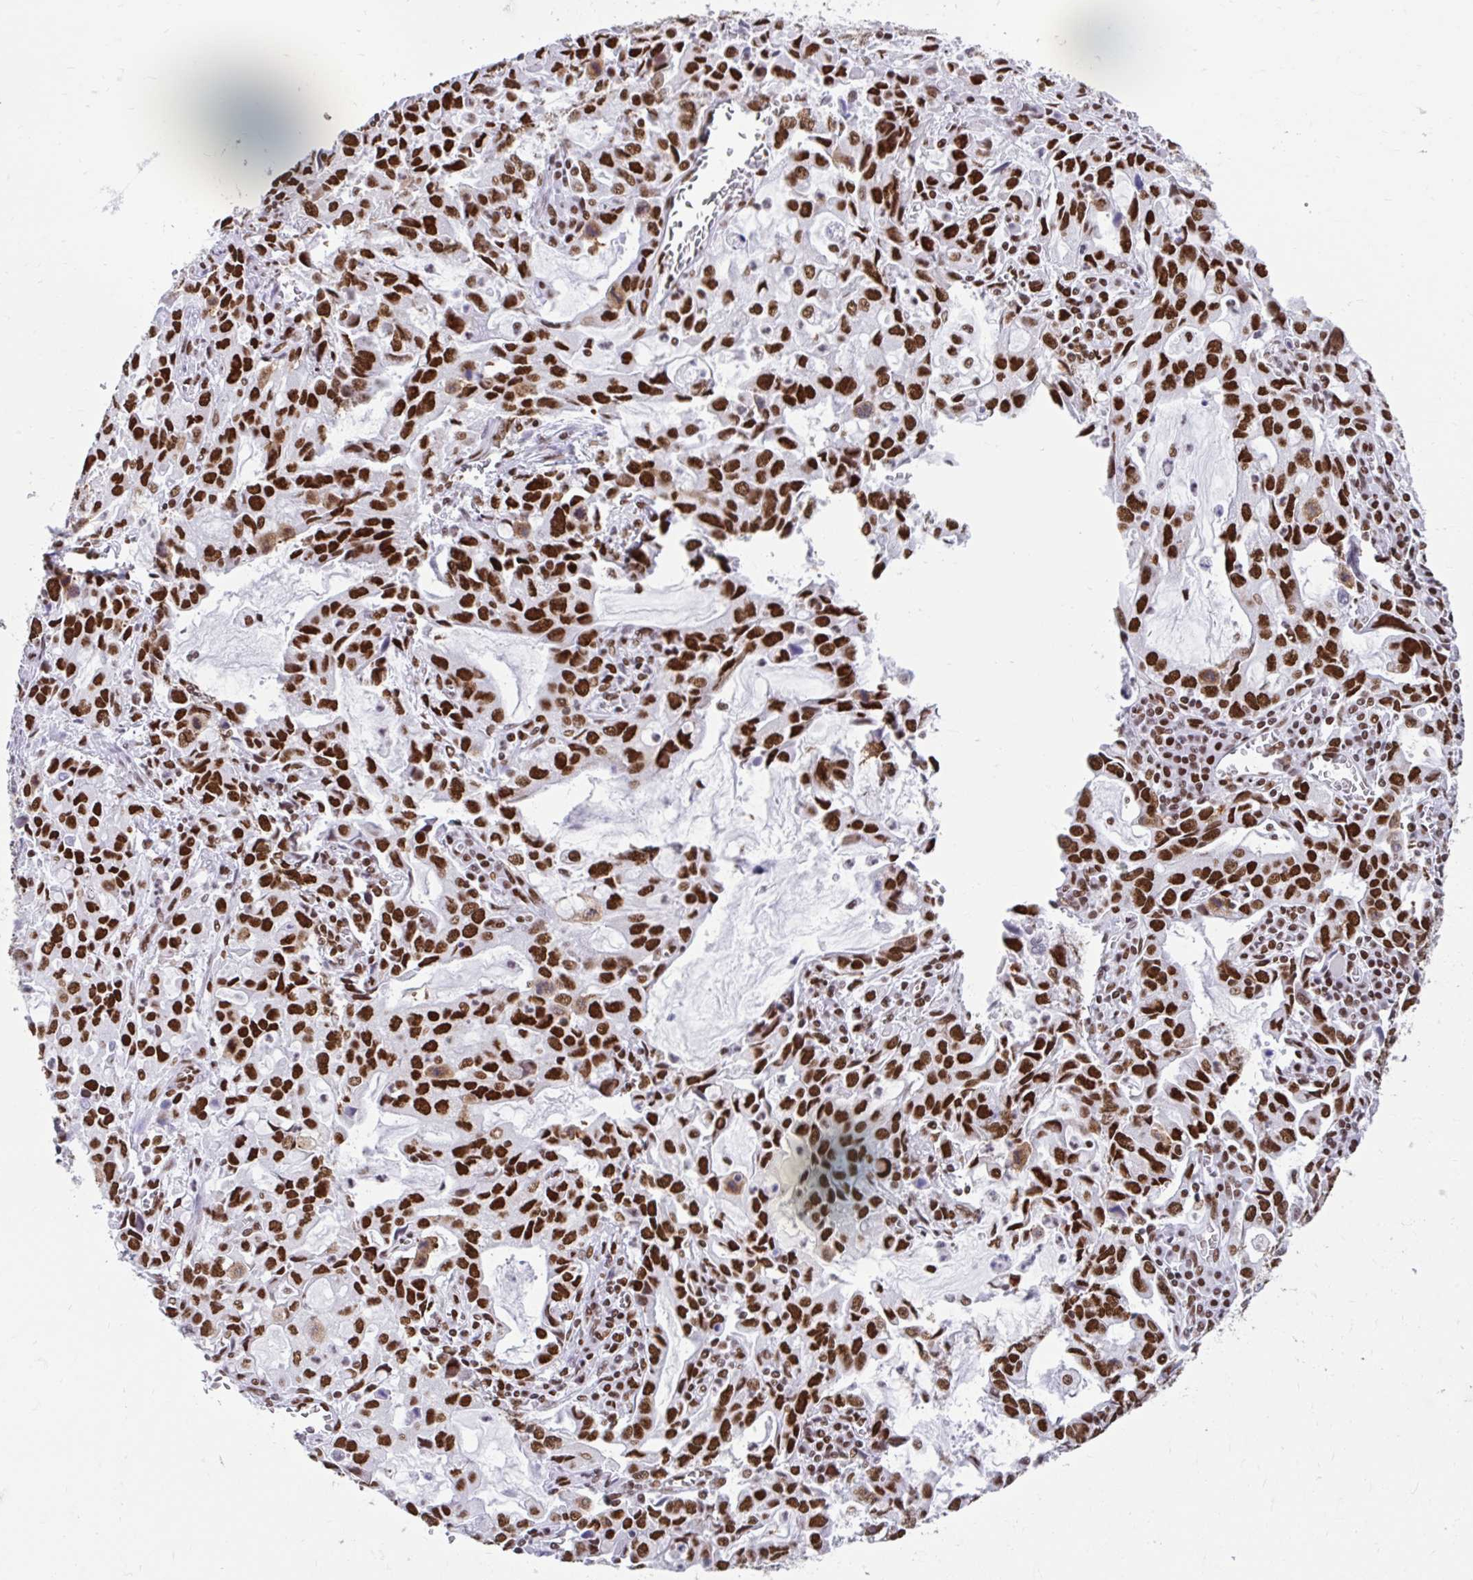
{"staining": {"intensity": "strong", "quantity": ">75%", "location": "nuclear"}, "tissue": "stomach cancer", "cell_type": "Tumor cells", "image_type": "cancer", "snomed": [{"axis": "morphology", "description": "Adenocarcinoma, NOS"}, {"axis": "topography", "description": "Stomach, upper"}], "caption": "Strong nuclear expression is present in approximately >75% of tumor cells in stomach adenocarcinoma.", "gene": "KHDRBS1", "patient": {"sex": "male", "age": 85}}